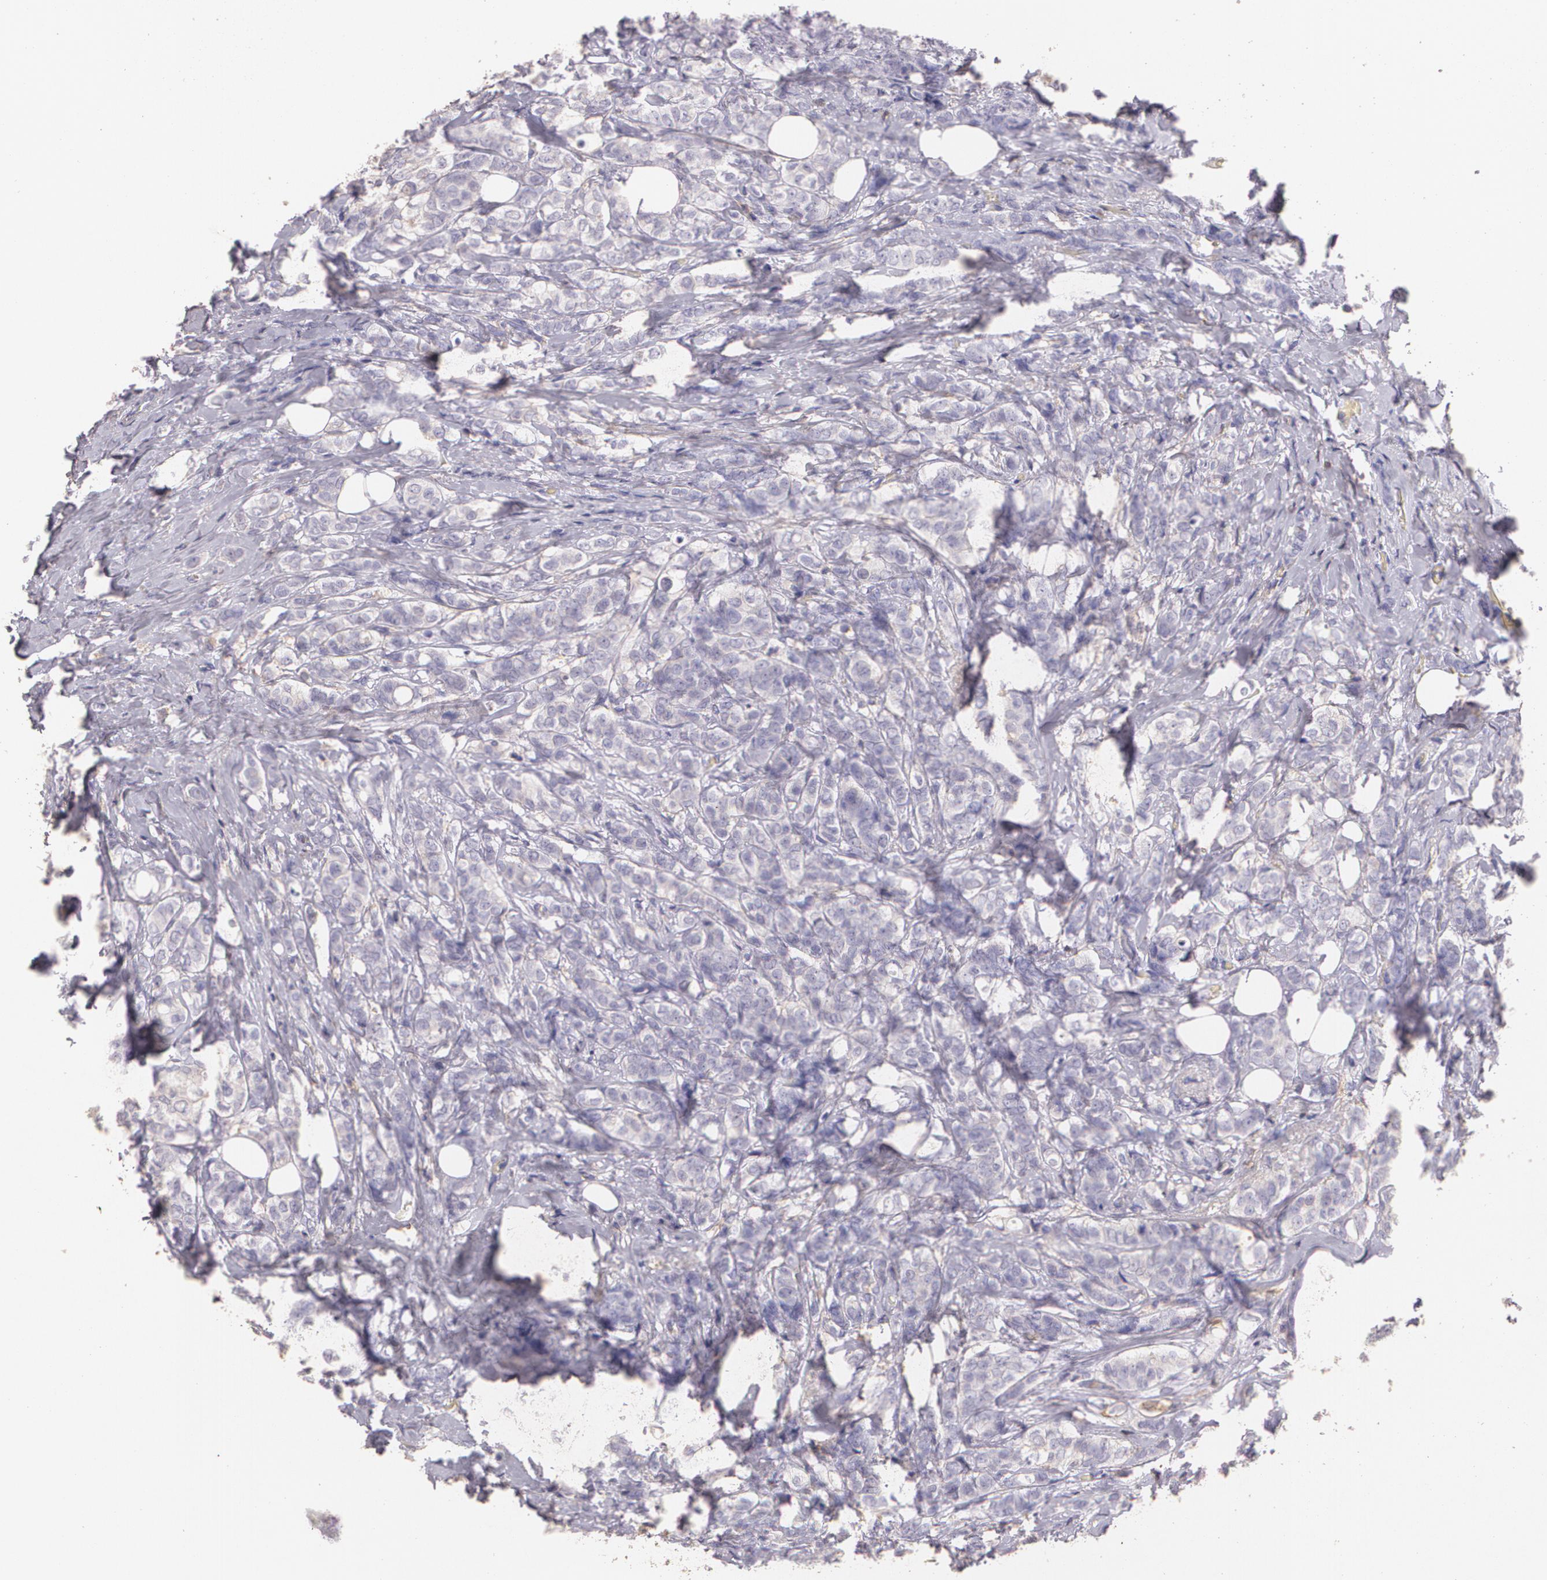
{"staining": {"intensity": "negative", "quantity": "none", "location": "none"}, "tissue": "breast cancer", "cell_type": "Tumor cells", "image_type": "cancer", "snomed": [{"axis": "morphology", "description": "Lobular carcinoma"}, {"axis": "topography", "description": "Breast"}], "caption": "Immunohistochemistry (IHC) of human lobular carcinoma (breast) reveals no positivity in tumor cells.", "gene": "TGFBR1", "patient": {"sex": "female", "age": 60}}